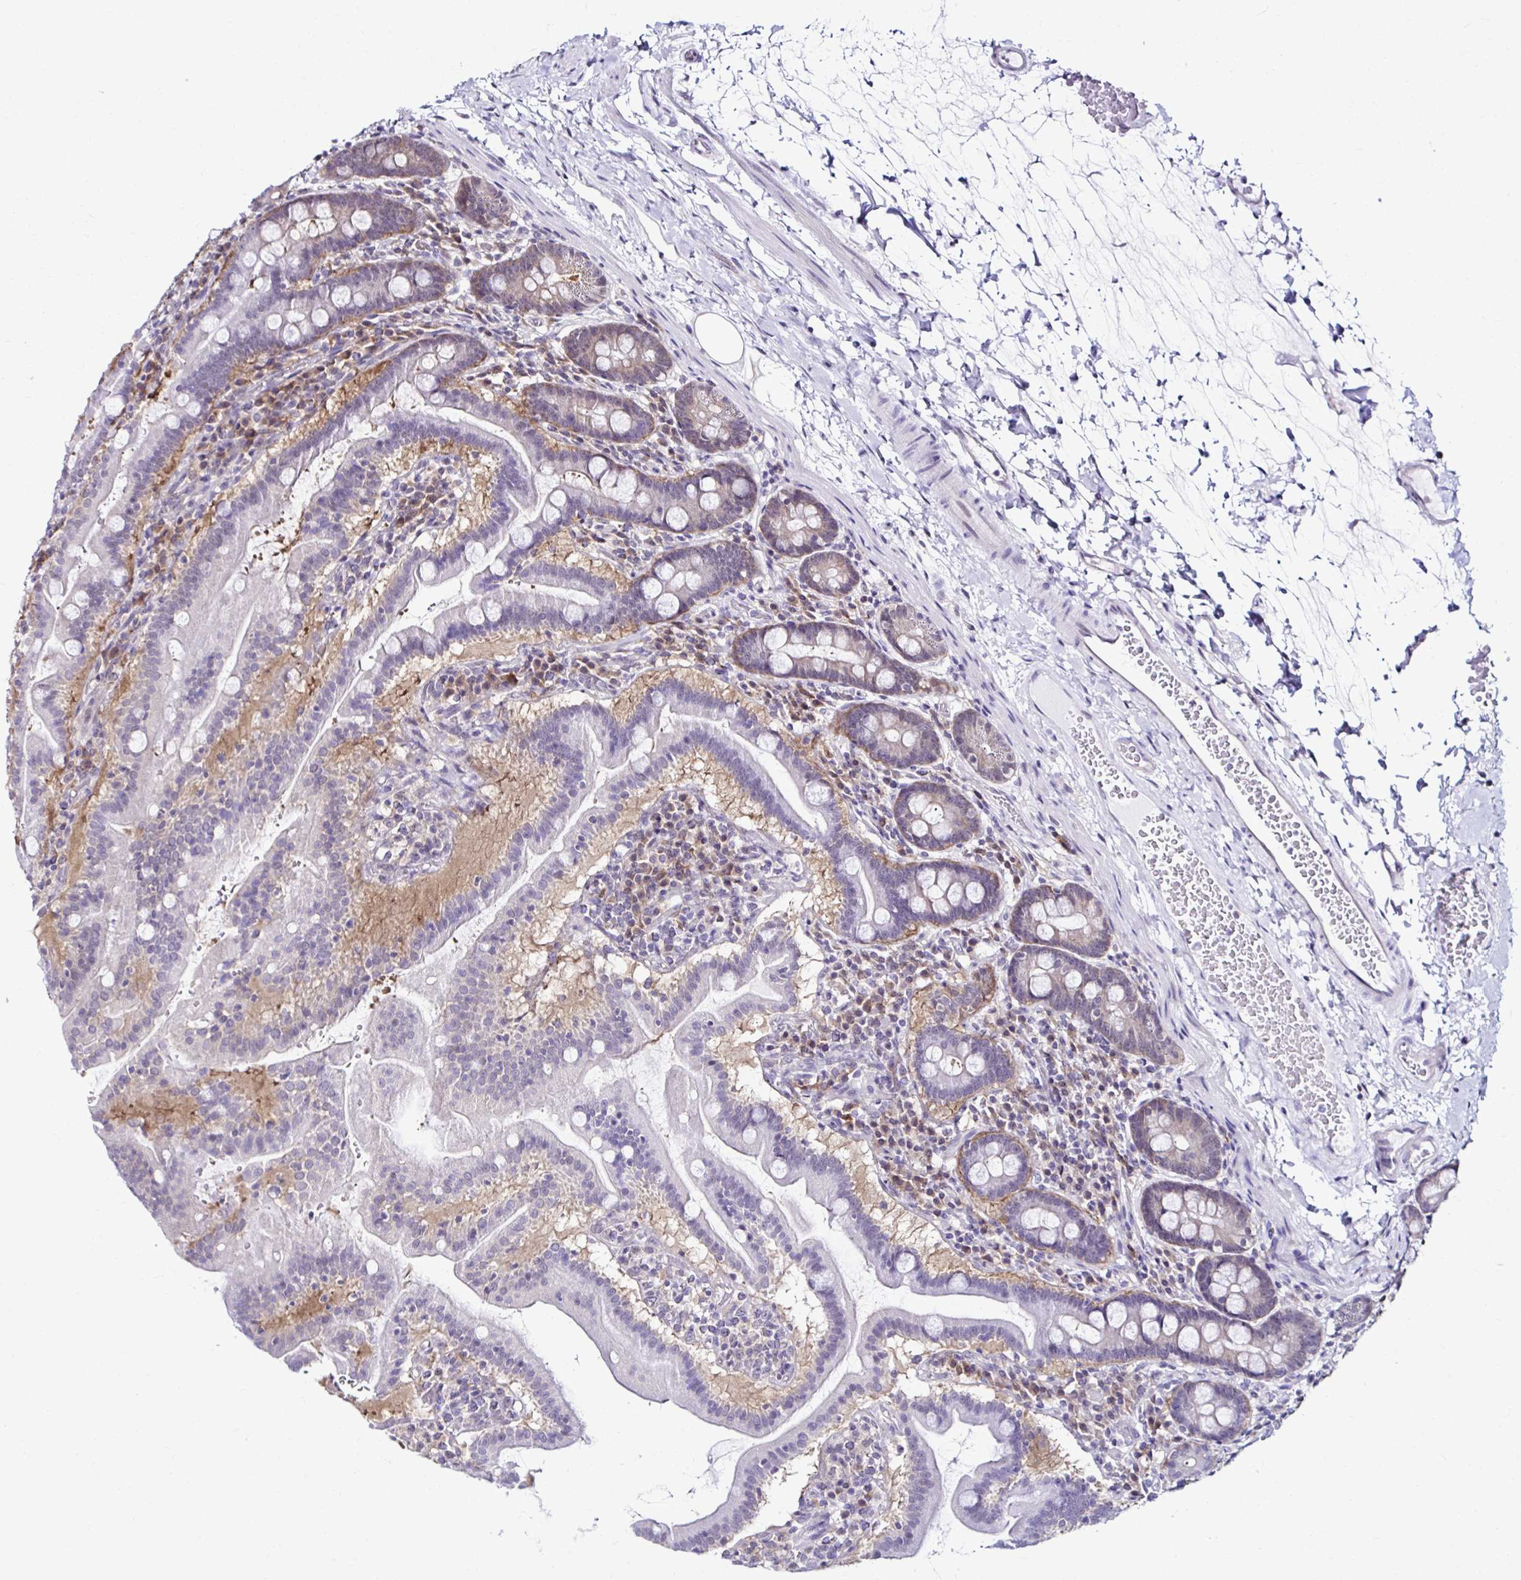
{"staining": {"intensity": "weak", "quantity": "25%-75%", "location": "cytoplasmic/membranous"}, "tissue": "small intestine", "cell_type": "Glandular cells", "image_type": "normal", "snomed": [{"axis": "morphology", "description": "Normal tissue, NOS"}, {"axis": "topography", "description": "Small intestine"}], "caption": "Small intestine stained with immunohistochemistry reveals weak cytoplasmic/membranous expression in about 25%-75% of glandular cells. Nuclei are stained in blue.", "gene": "PSMD3", "patient": {"sex": "male", "age": 26}}